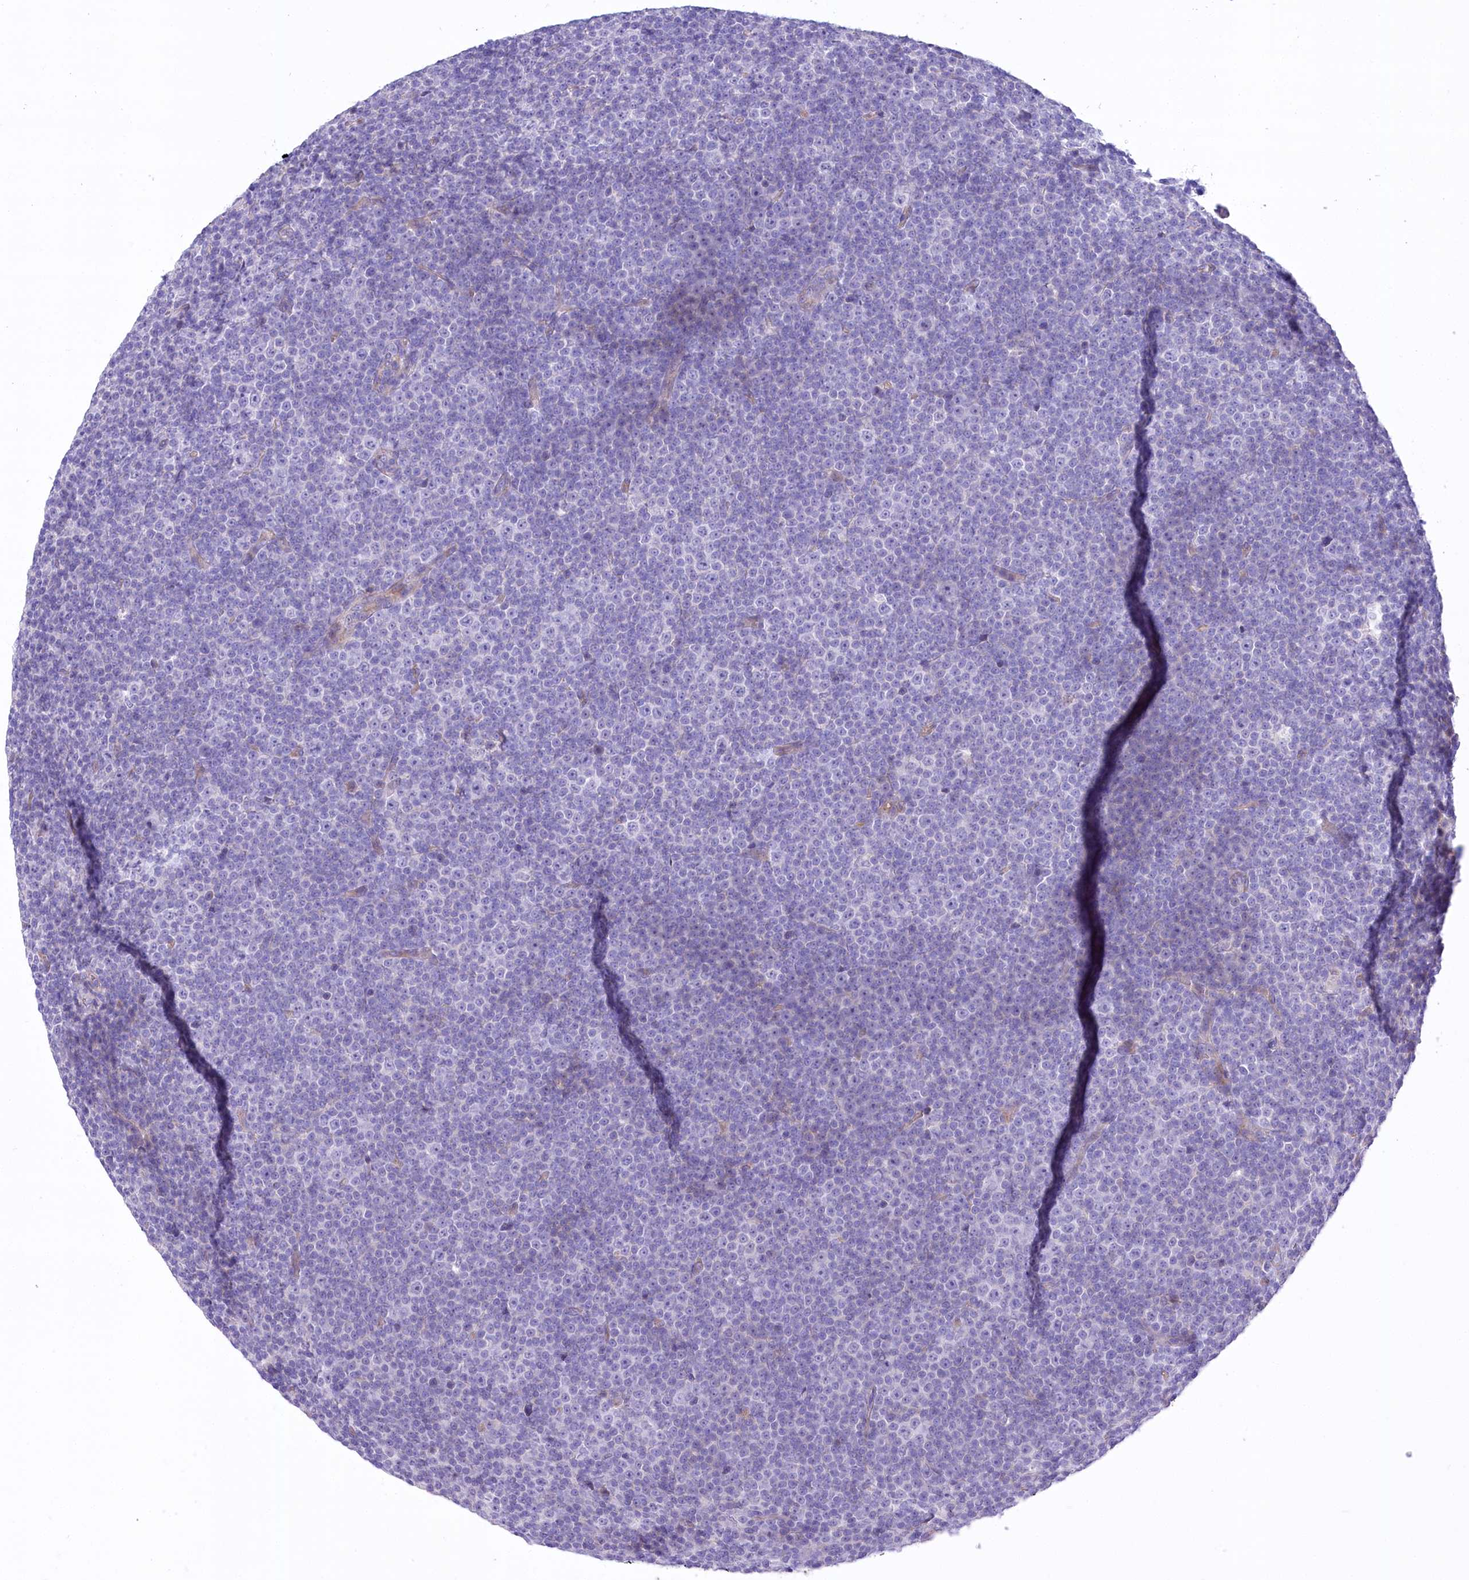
{"staining": {"intensity": "negative", "quantity": "none", "location": "none"}, "tissue": "lymphoma", "cell_type": "Tumor cells", "image_type": "cancer", "snomed": [{"axis": "morphology", "description": "Malignant lymphoma, non-Hodgkin's type, Low grade"}, {"axis": "topography", "description": "Lymph node"}], "caption": "An IHC histopathology image of lymphoma is shown. There is no staining in tumor cells of lymphoma.", "gene": "CEP164", "patient": {"sex": "female", "age": 67}}